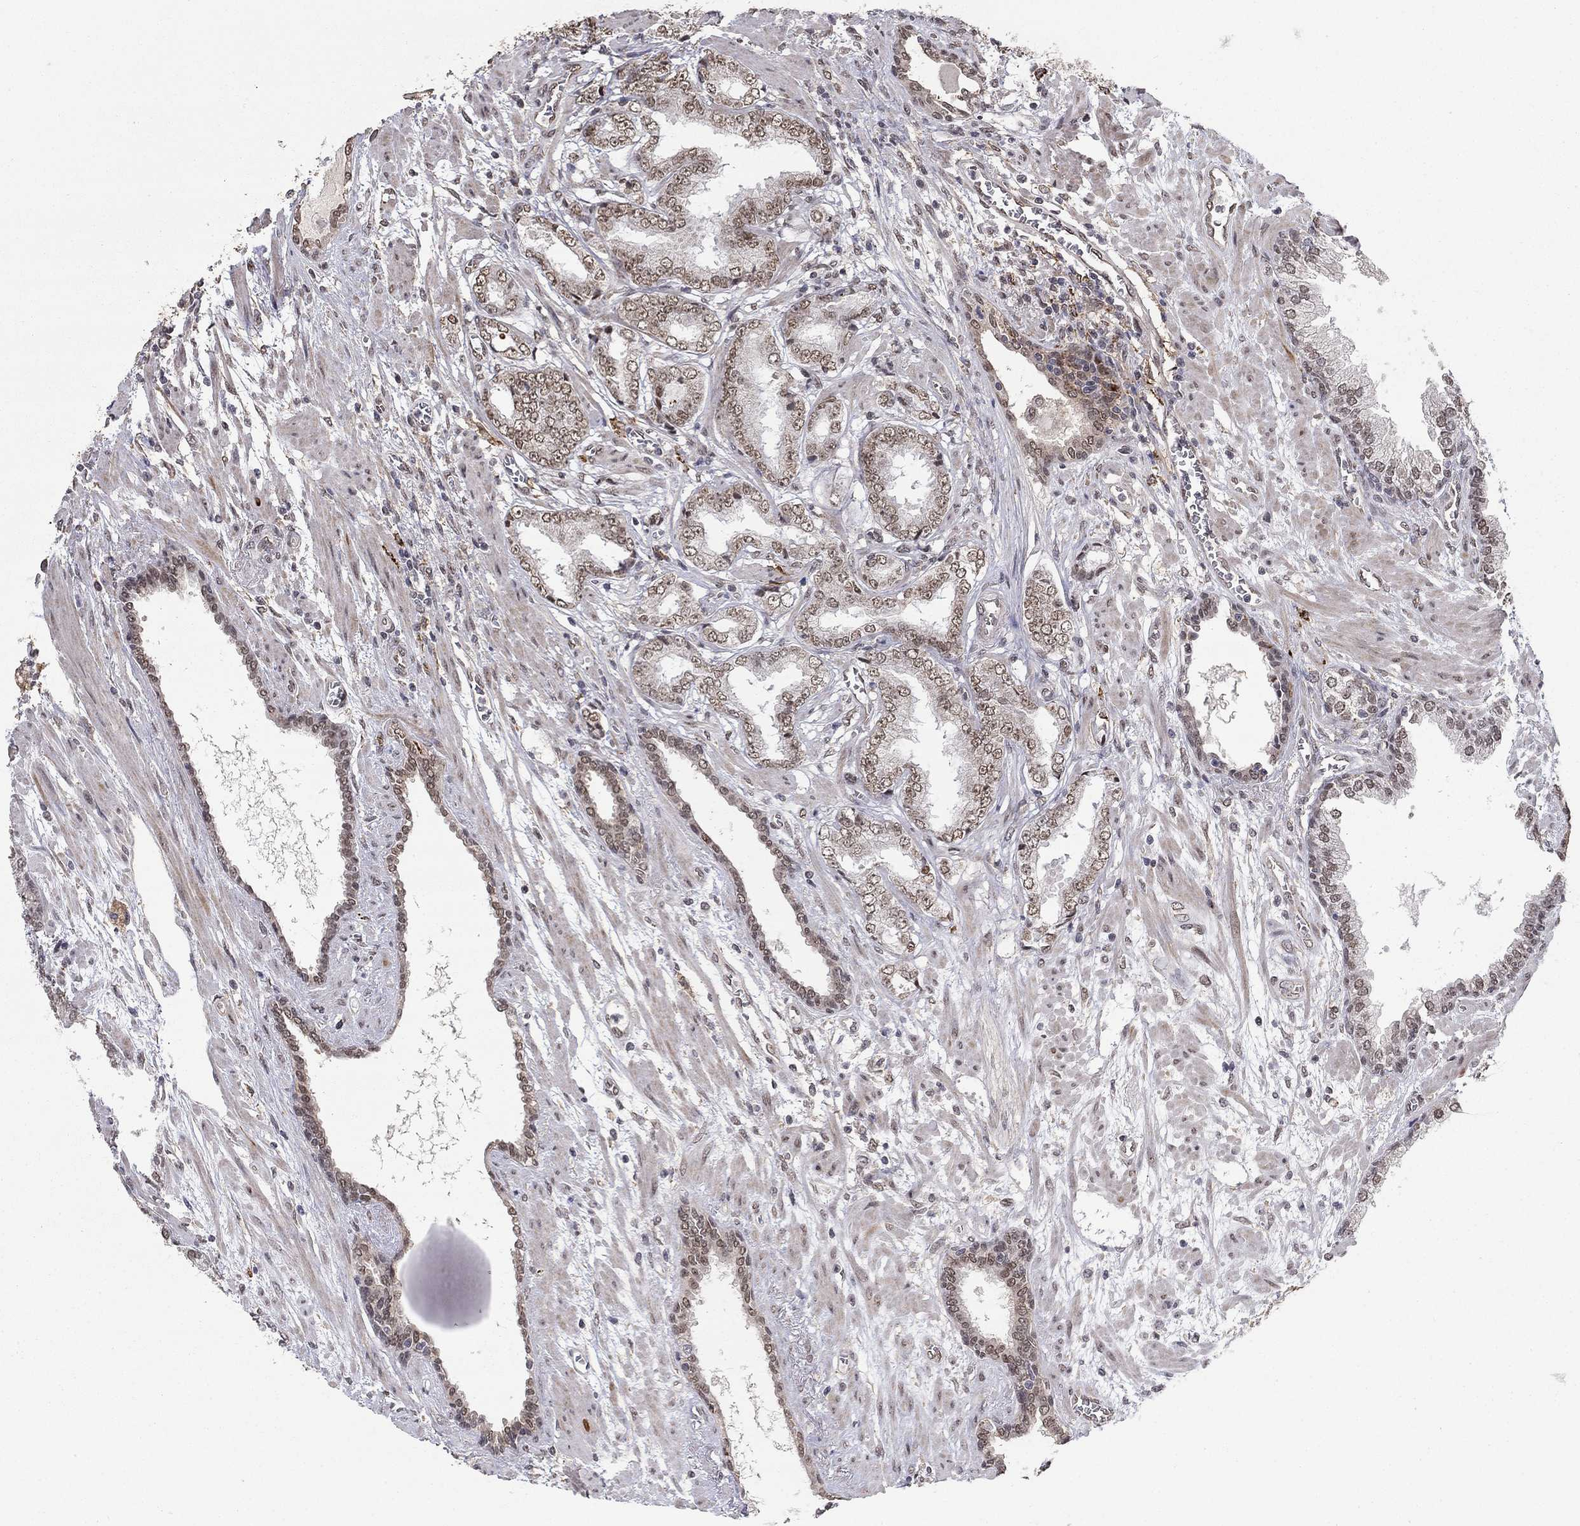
{"staining": {"intensity": "moderate", "quantity": ">75%", "location": "nuclear"}, "tissue": "prostate cancer", "cell_type": "Tumor cells", "image_type": "cancer", "snomed": [{"axis": "morphology", "description": "Adenocarcinoma, Low grade"}, {"axis": "topography", "description": "Prostate"}], "caption": "Brown immunohistochemical staining in adenocarcinoma (low-grade) (prostate) displays moderate nuclear expression in about >75% of tumor cells.", "gene": "GRIA3", "patient": {"sex": "male", "age": 69}}